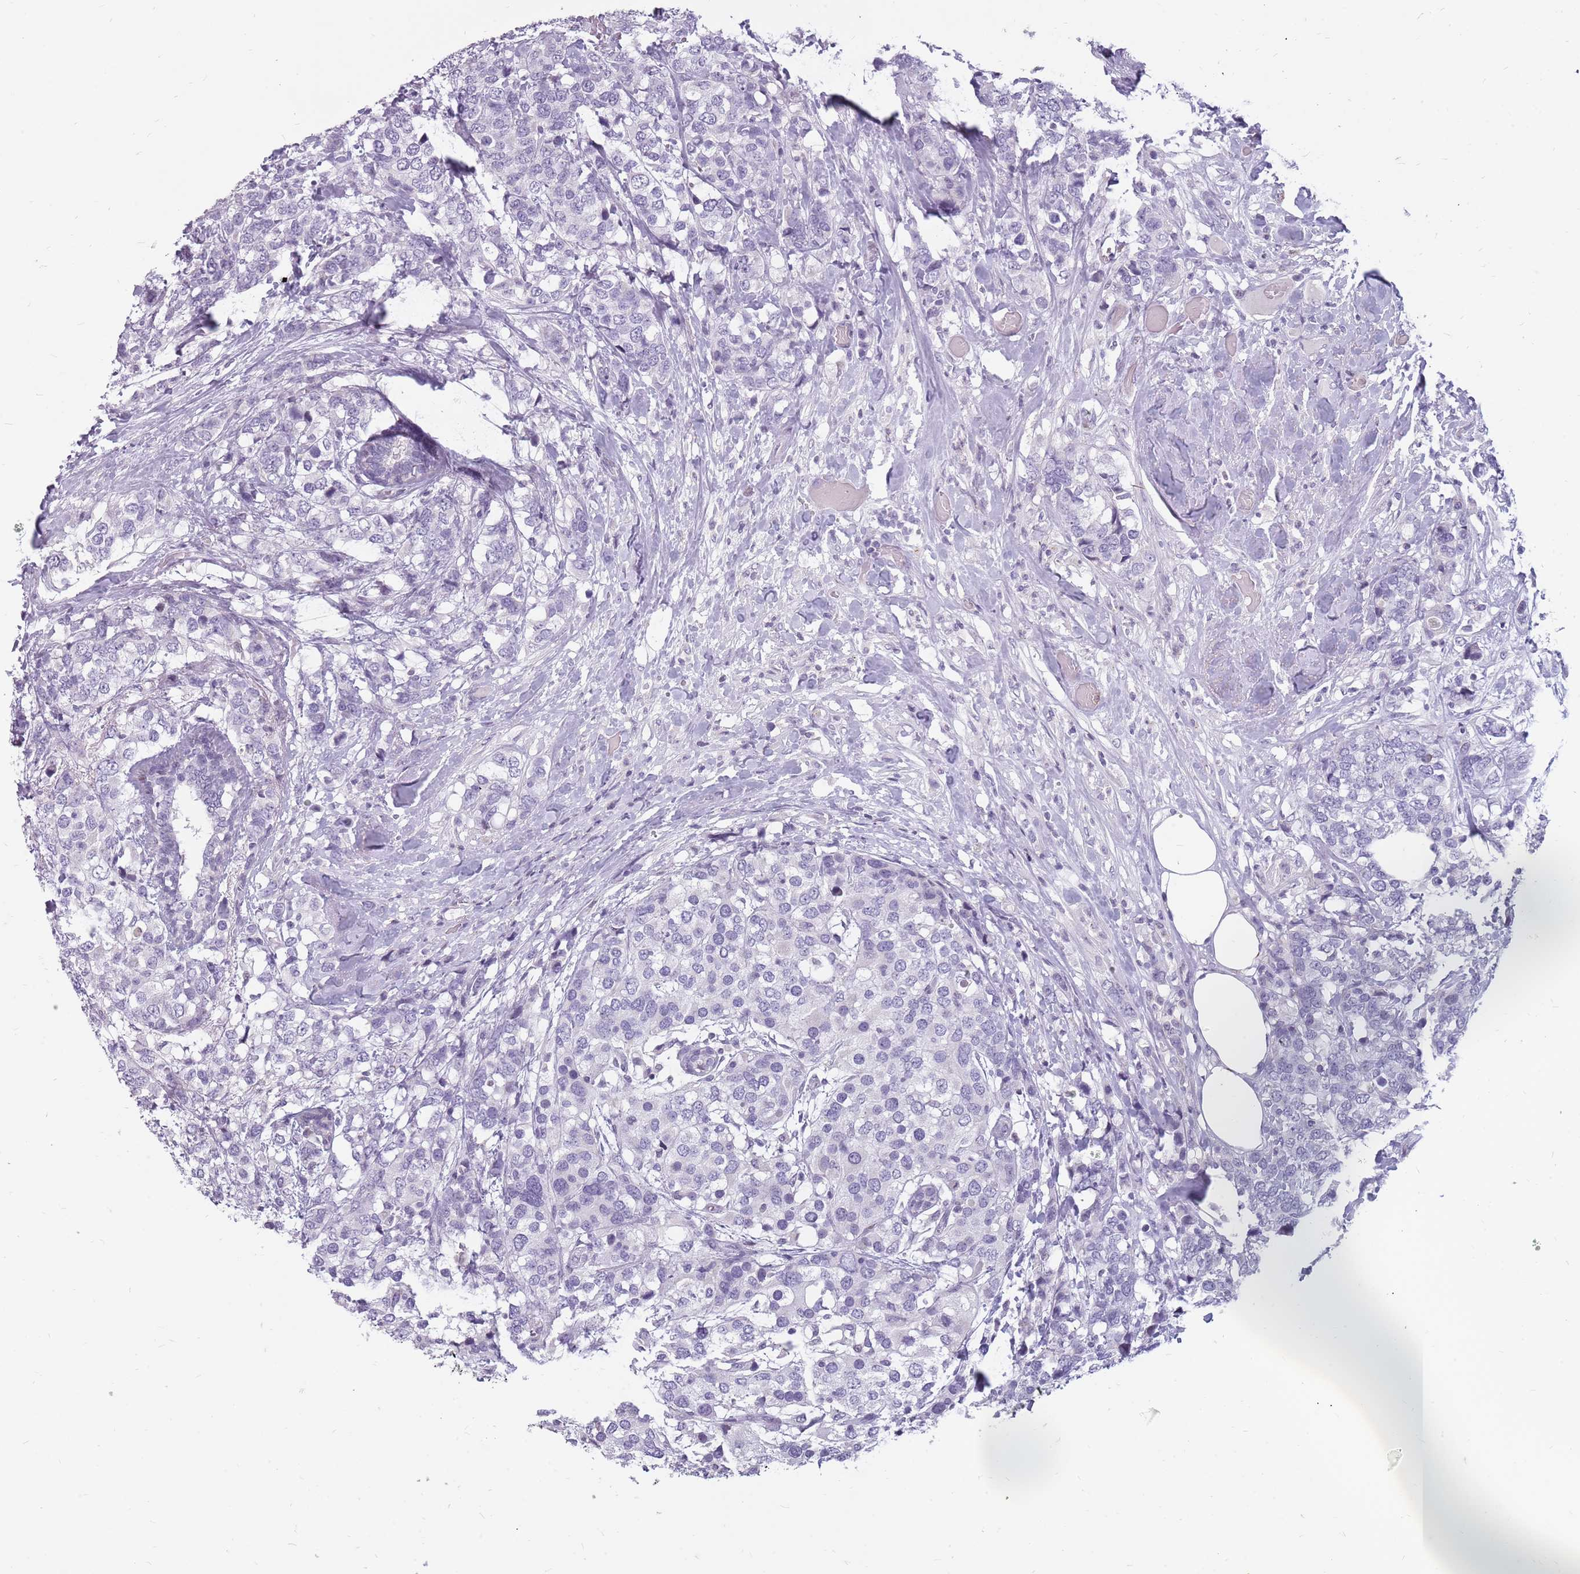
{"staining": {"intensity": "negative", "quantity": "none", "location": "none"}, "tissue": "breast cancer", "cell_type": "Tumor cells", "image_type": "cancer", "snomed": [{"axis": "morphology", "description": "Lobular carcinoma"}, {"axis": "topography", "description": "Breast"}], "caption": "Immunohistochemistry (IHC) photomicrograph of human lobular carcinoma (breast) stained for a protein (brown), which shows no positivity in tumor cells.", "gene": "NEK6", "patient": {"sex": "female", "age": 59}}